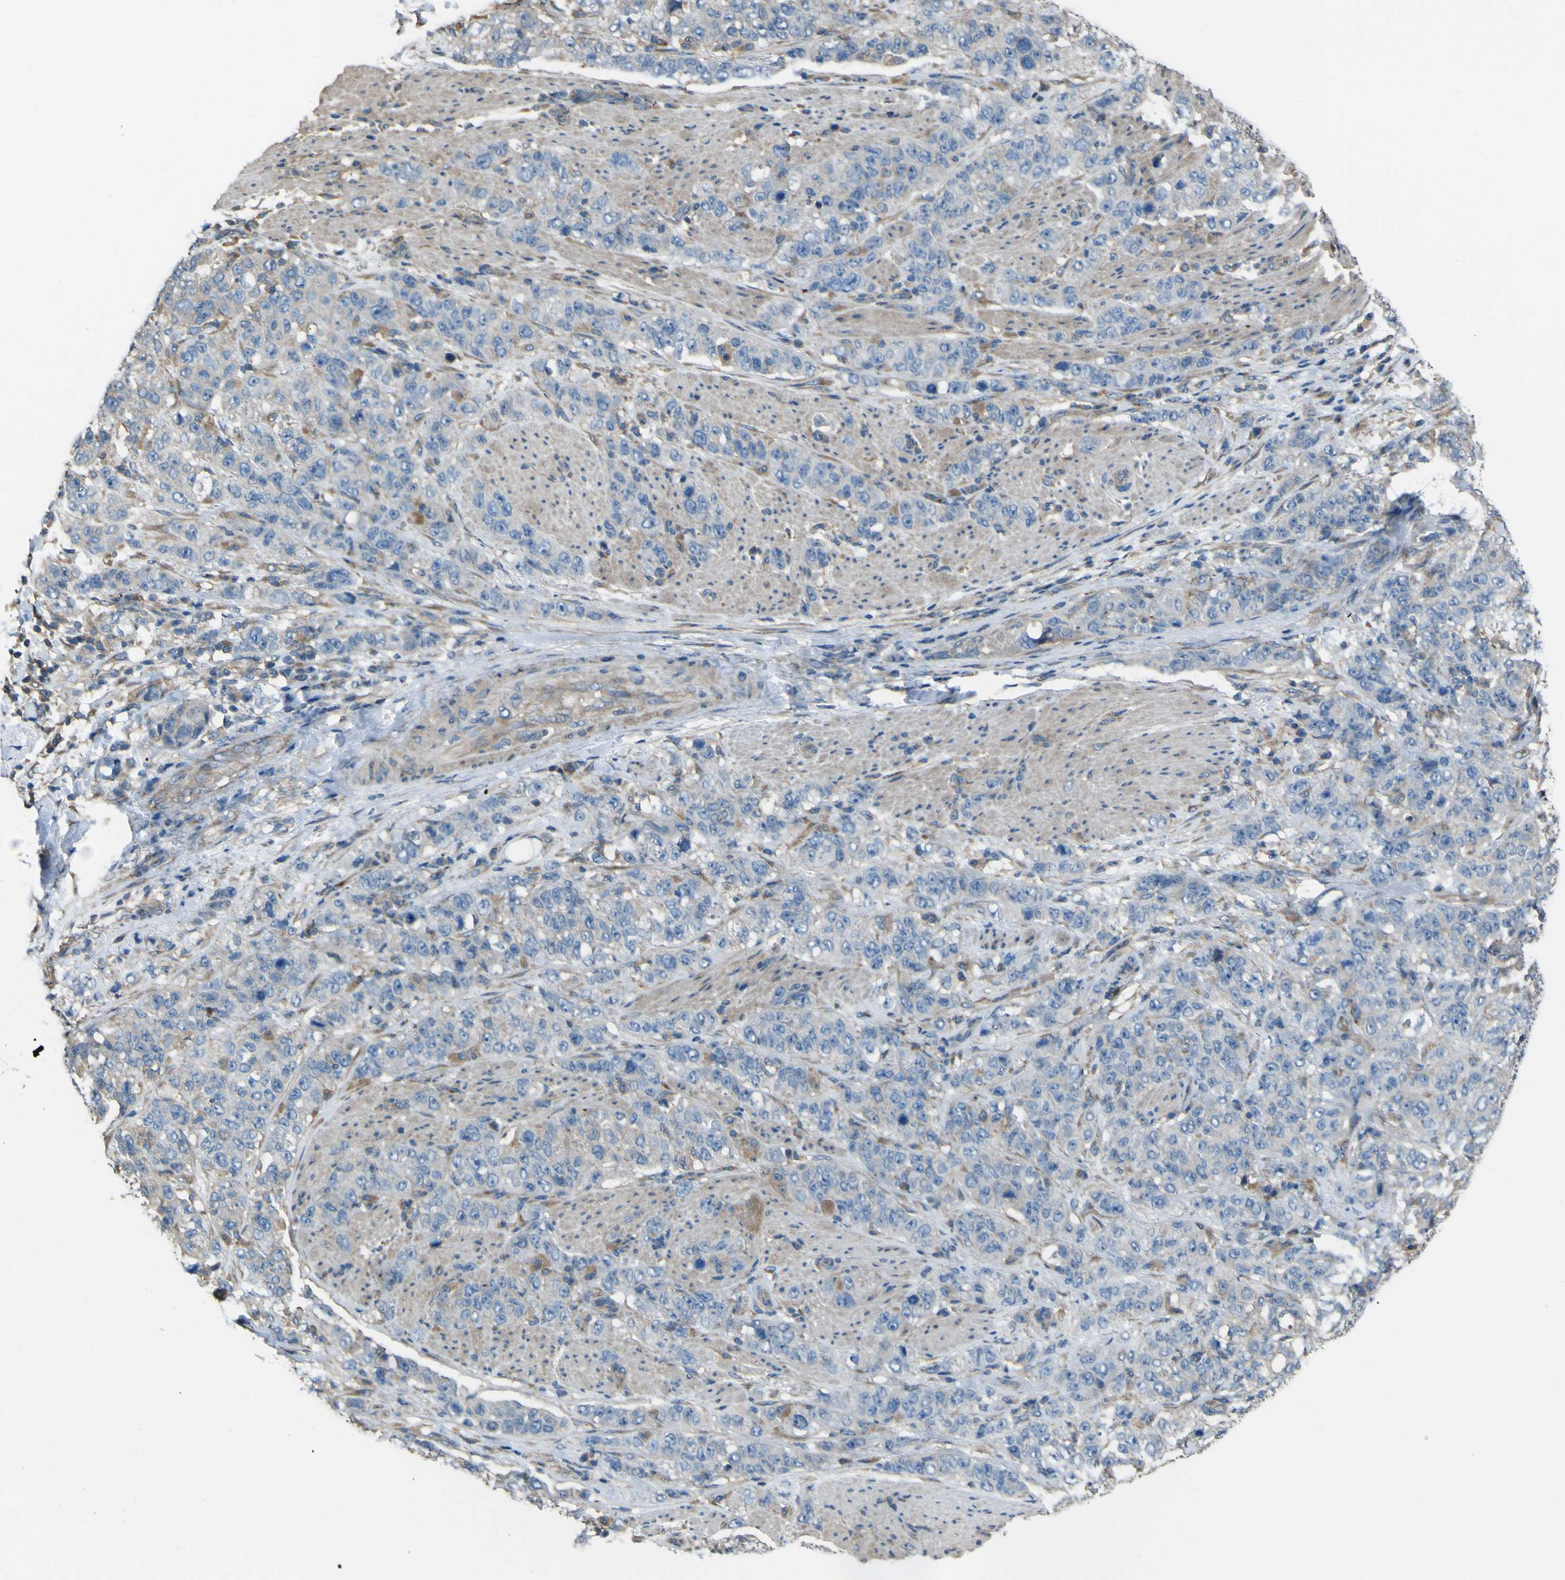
{"staining": {"intensity": "negative", "quantity": "none", "location": "none"}, "tissue": "stomach cancer", "cell_type": "Tumor cells", "image_type": "cancer", "snomed": [{"axis": "morphology", "description": "Adenocarcinoma, NOS"}, {"axis": "topography", "description": "Stomach"}], "caption": "Stomach adenocarcinoma stained for a protein using IHC shows no positivity tumor cells.", "gene": "NAALADL2", "patient": {"sex": "male", "age": 48}}